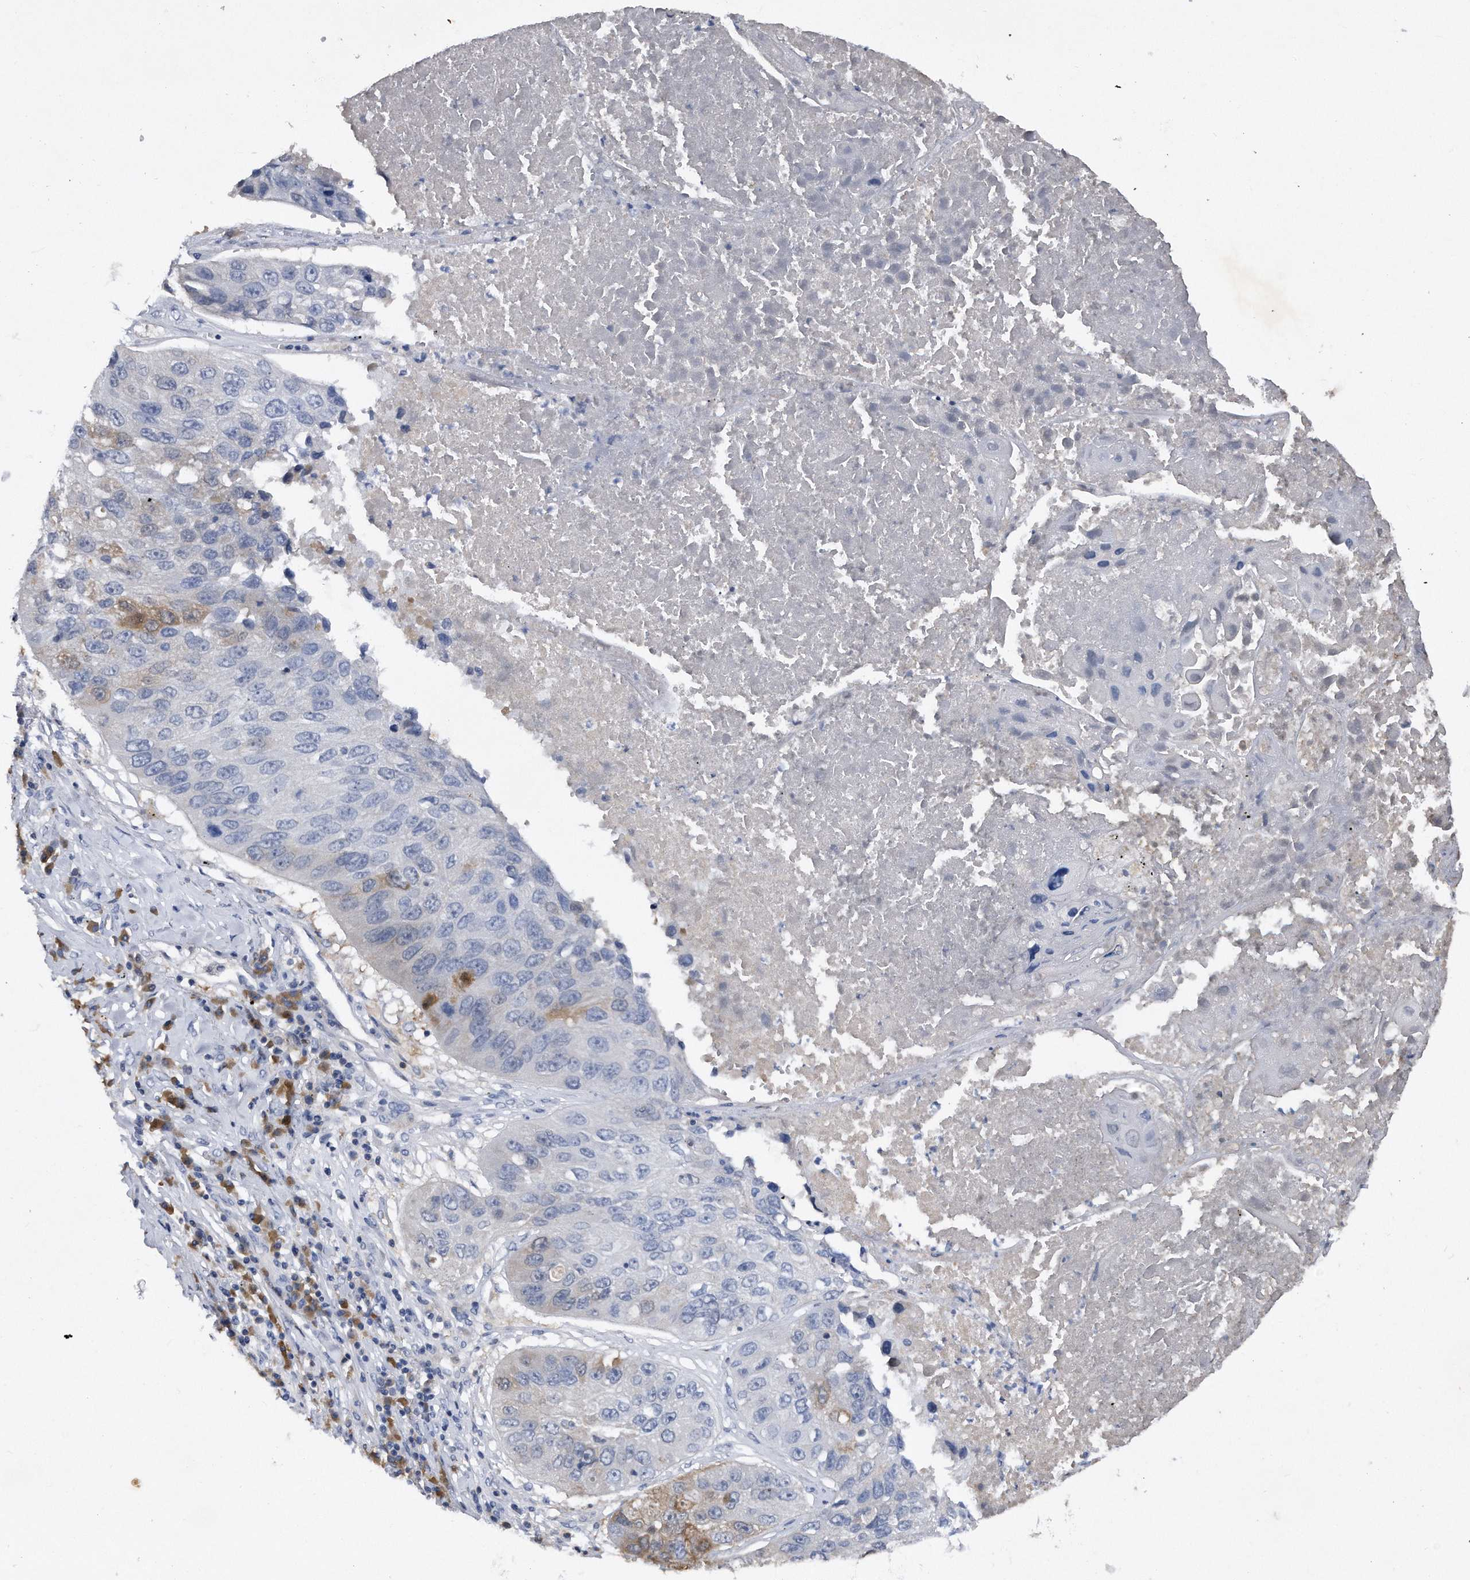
{"staining": {"intensity": "moderate", "quantity": "25%-75%", "location": "cytoplasmic/membranous"}, "tissue": "lung cancer", "cell_type": "Tumor cells", "image_type": "cancer", "snomed": [{"axis": "morphology", "description": "Squamous cell carcinoma, NOS"}, {"axis": "topography", "description": "Lung"}], "caption": "High-magnification brightfield microscopy of squamous cell carcinoma (lung) stained with DAB (3,3'-diaminobenzidine) (brown) and counterstained with hematoxylin (blue). tumor cells exhibit moderate cytoplasmic/membranous positivity is seen in about25%-75% of cells.", "gene": "ASNS", "patient": {"sex": "male", "age": 61}}